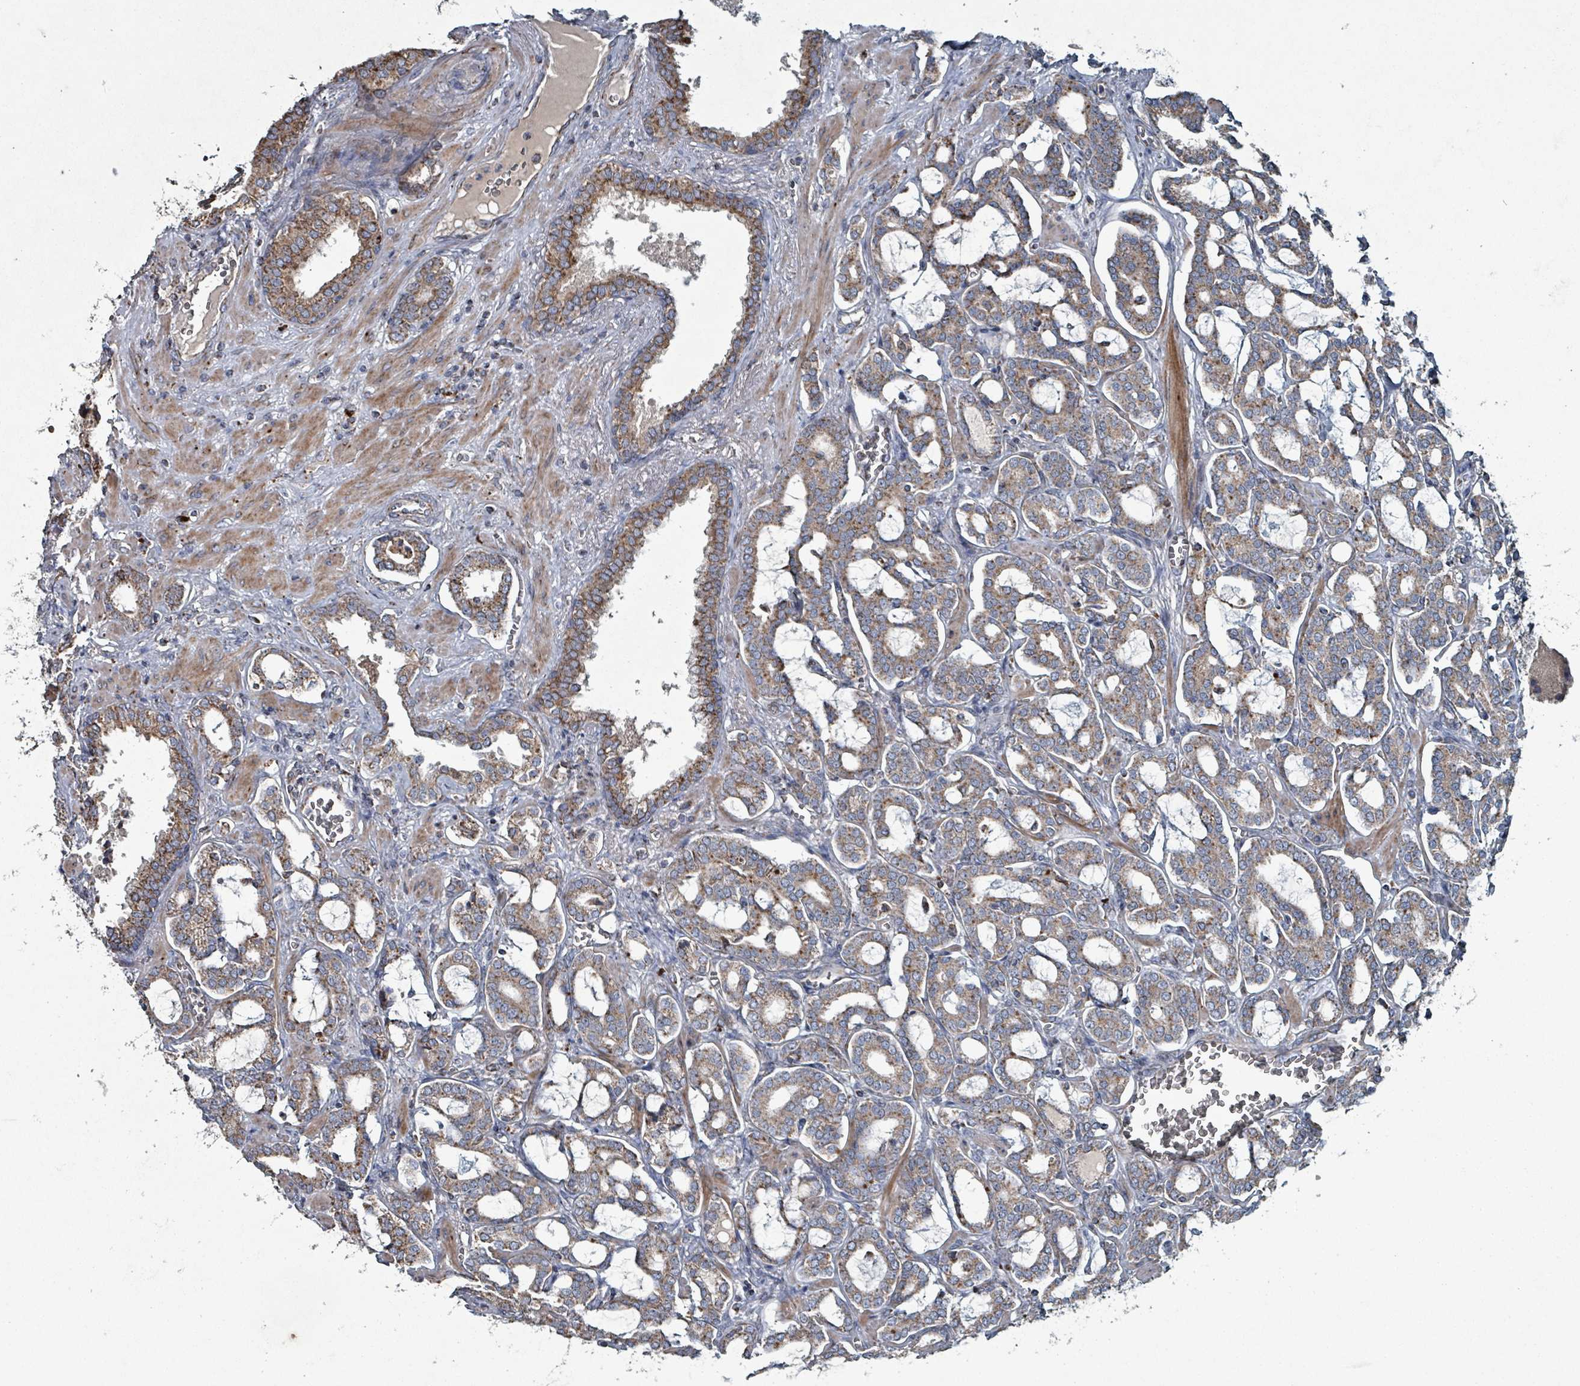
{"staining": {"intensity": "moderate", "quantity": ">75%", "location": "cytoplasmic/membranous"}, "tissue": "prostate cancer", "cell_type": "Tumor cells", "image_type": "cancer", "snomed": [{"axis": "morphology", "description": "Adenocarcinoma, High grade"}, {"axis": "topography", "description": "Prostate and seminal vesicle, NOS"}], "caption": "Prostate cancer stained with a protein marker exhibits moderate staining in tumor cells.", "gene": "ABHD18", "patient": {"sex": "male", "age": 67}}